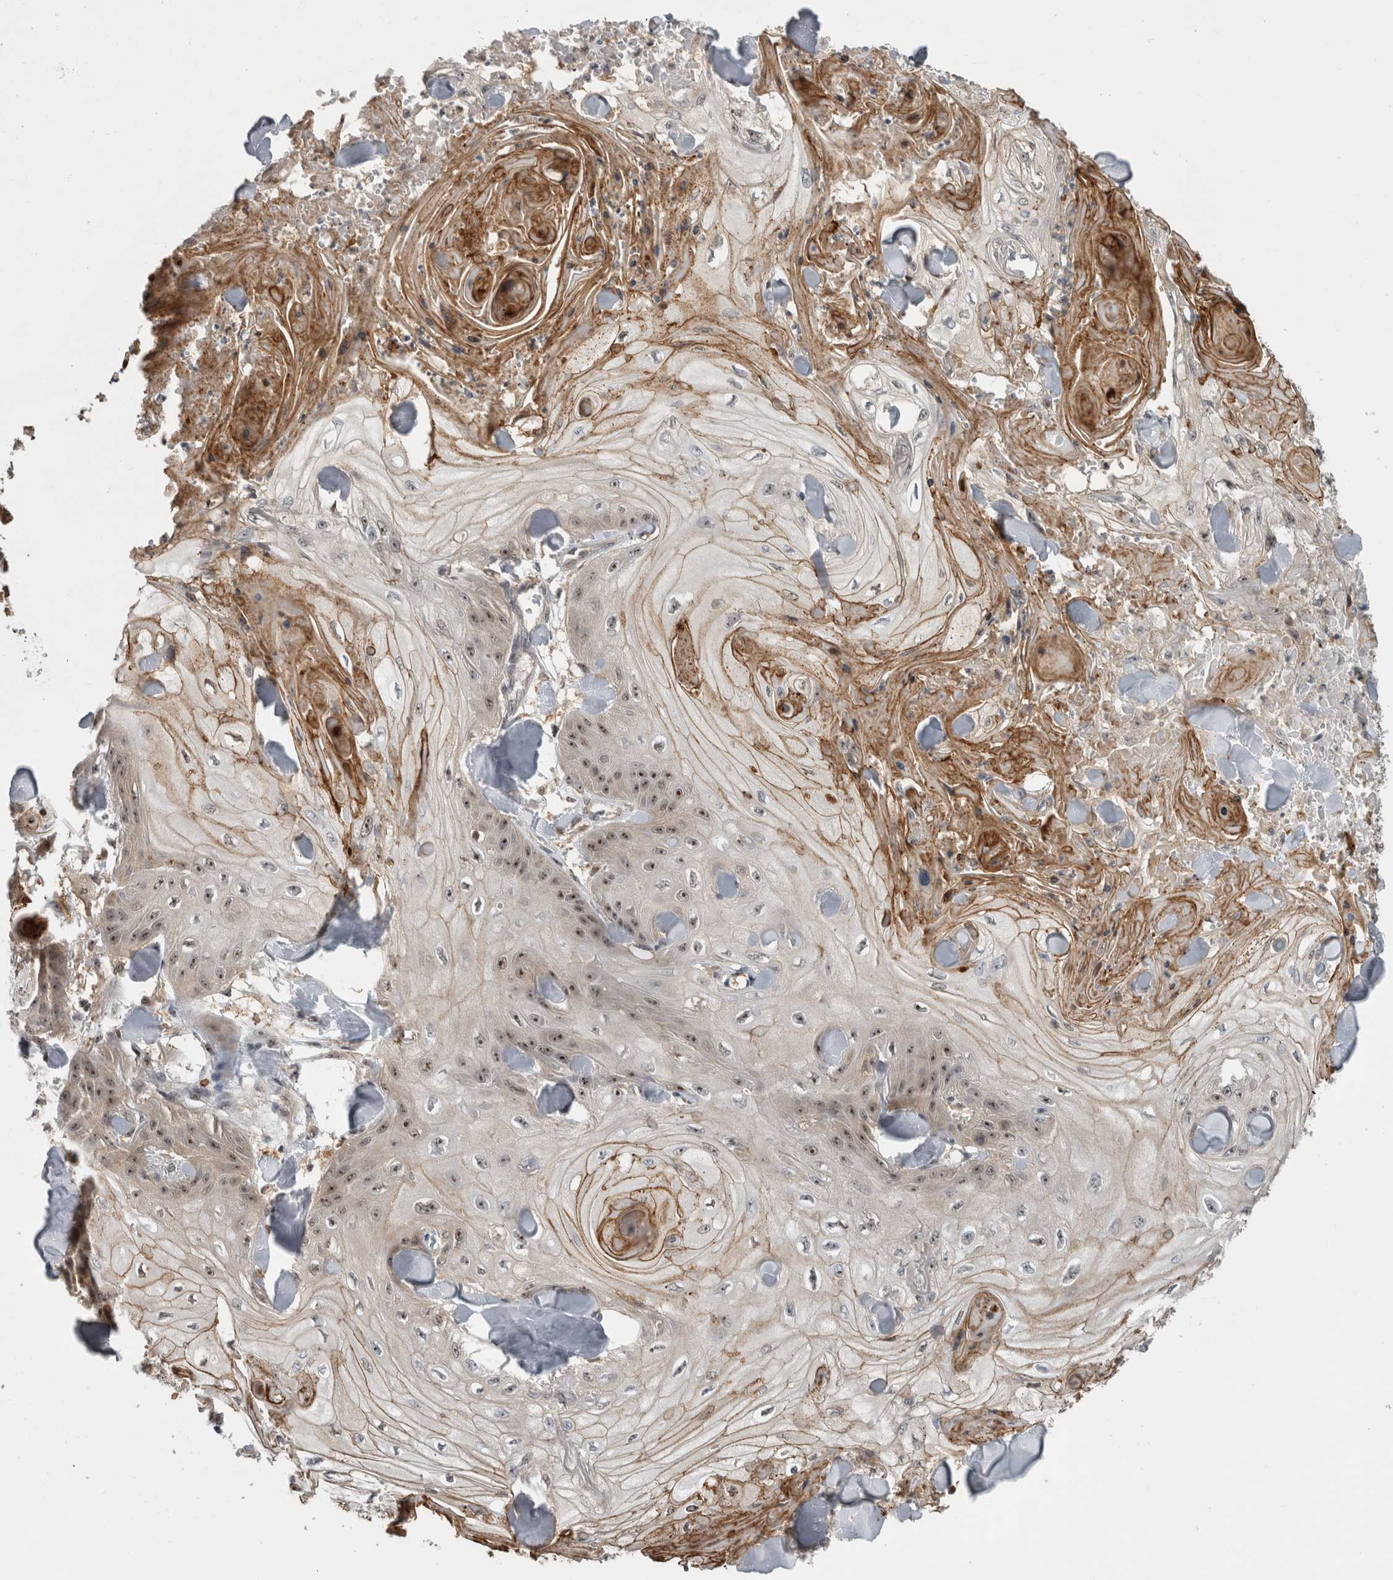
{"staining": {"intensity": "strong", "quantity": "25%-75%", "location": "nuclear"}, "tissue": "skin cancer", "cell_type": "Tumor cells", "image_type": "cancer", "snomed": [{"axis": "morphology", "description": "Squamous cell carcinoma, NOS"}, {"axis": "topography", "description": "Skin"}], "caption": "DAB immunohistochemical staining of skin cancer demonstrates strong nuclear protein positivity in approximately 25%-75% of tumor cells.", "gene": "TDRD7", "patient": {"sex": "male", "age": 74}}